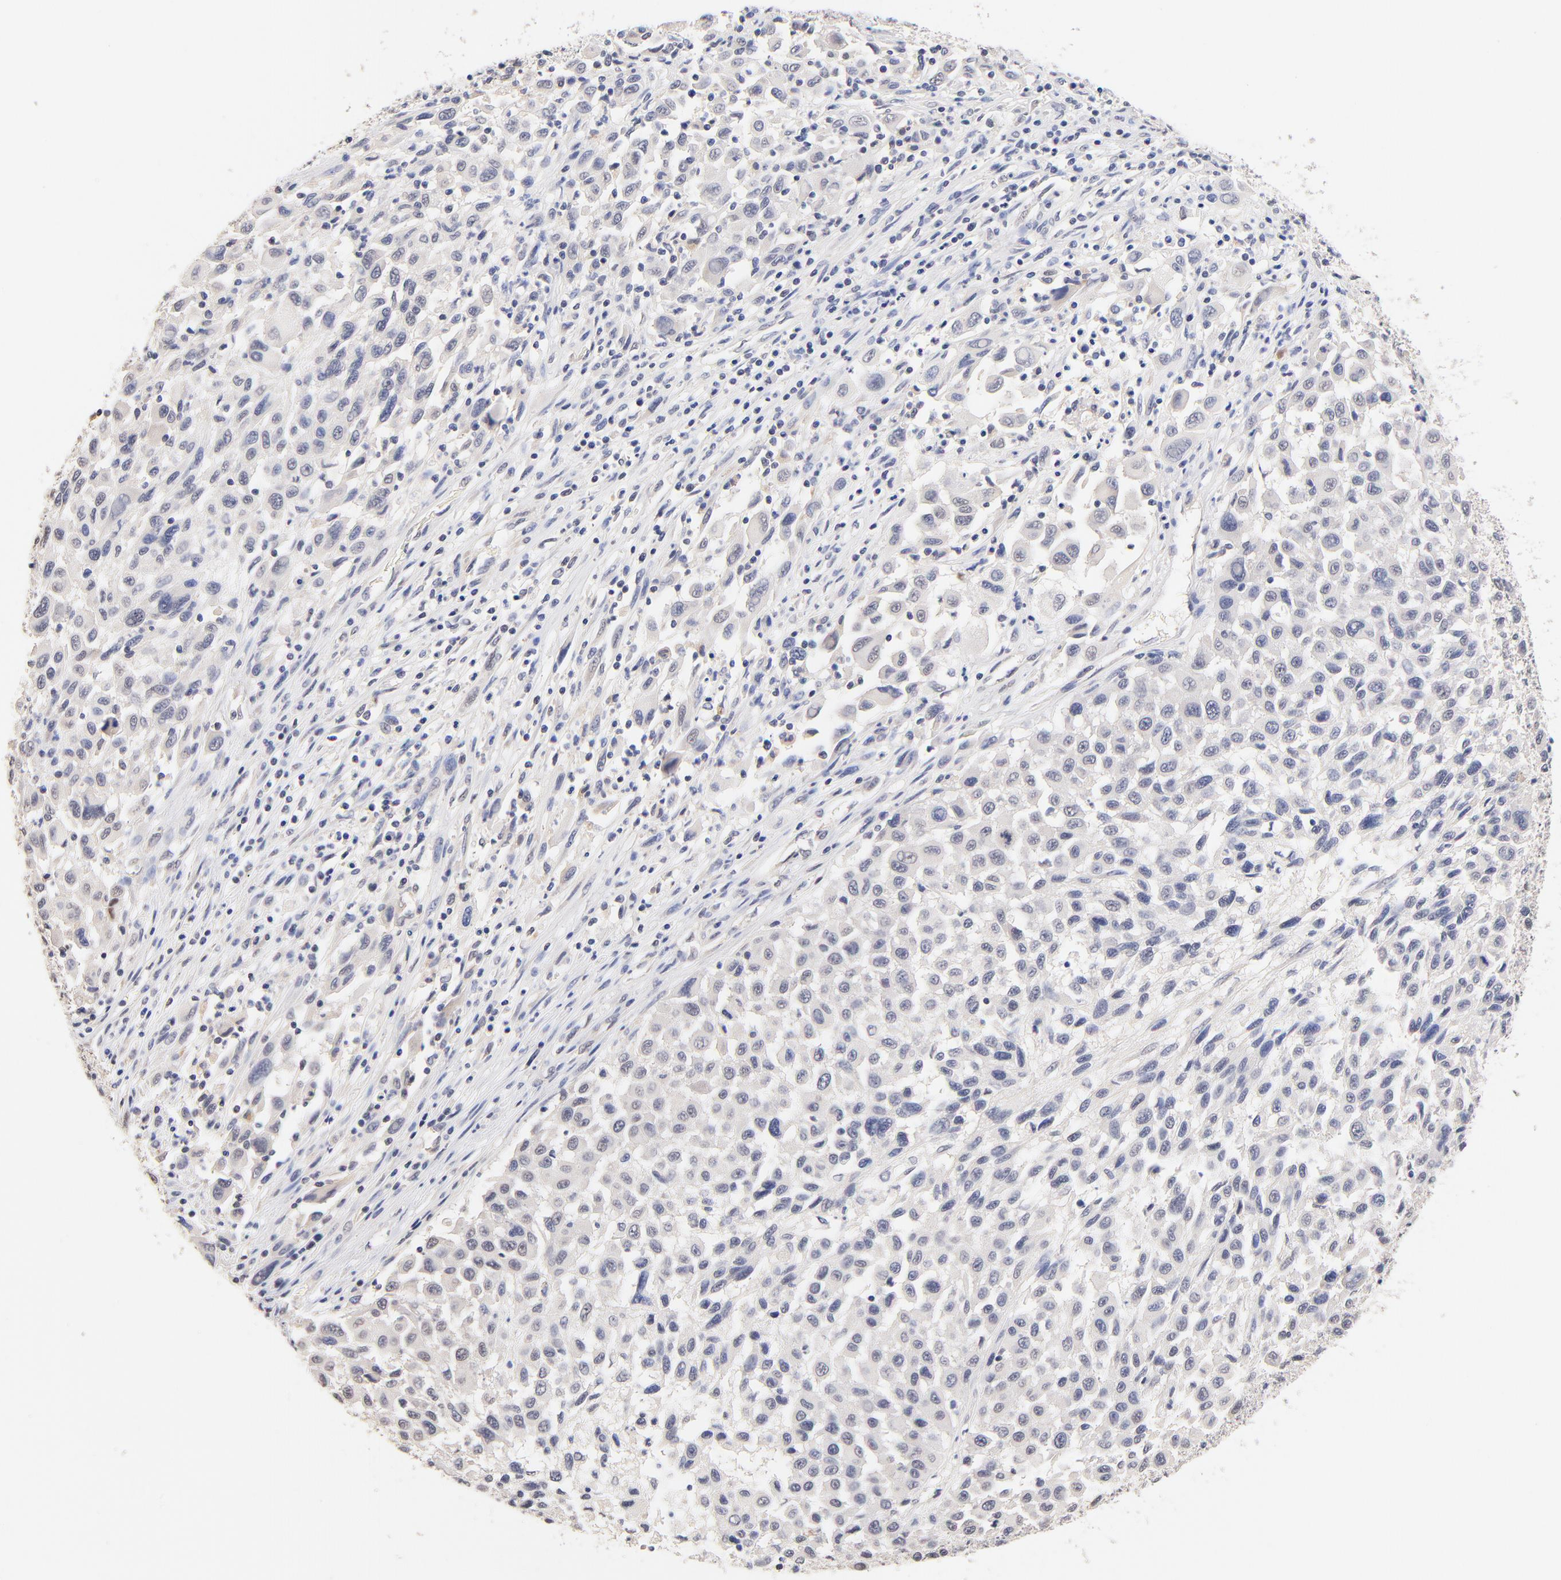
{"staining": {"intensity": "negative", "quantity": "none", "location": "none"}, "tissue": "melanoma", "cell_type": "Tumor cells", "image_type": "cancer", "snomed": [{"axis": "morphology", "description": "Malignant melanoma, Metastatic site"}, {"axis": "topography", "description": "Lymph node"}], "caption": "This histopathology image is of melanoma stained with immunohistochemistry to label a protein in brown with the nuclei are counter-stained blue. There is no positivity in tumor cells.", "gene": "RIBC2", "patient": {"sex": "male", "age": 61}}